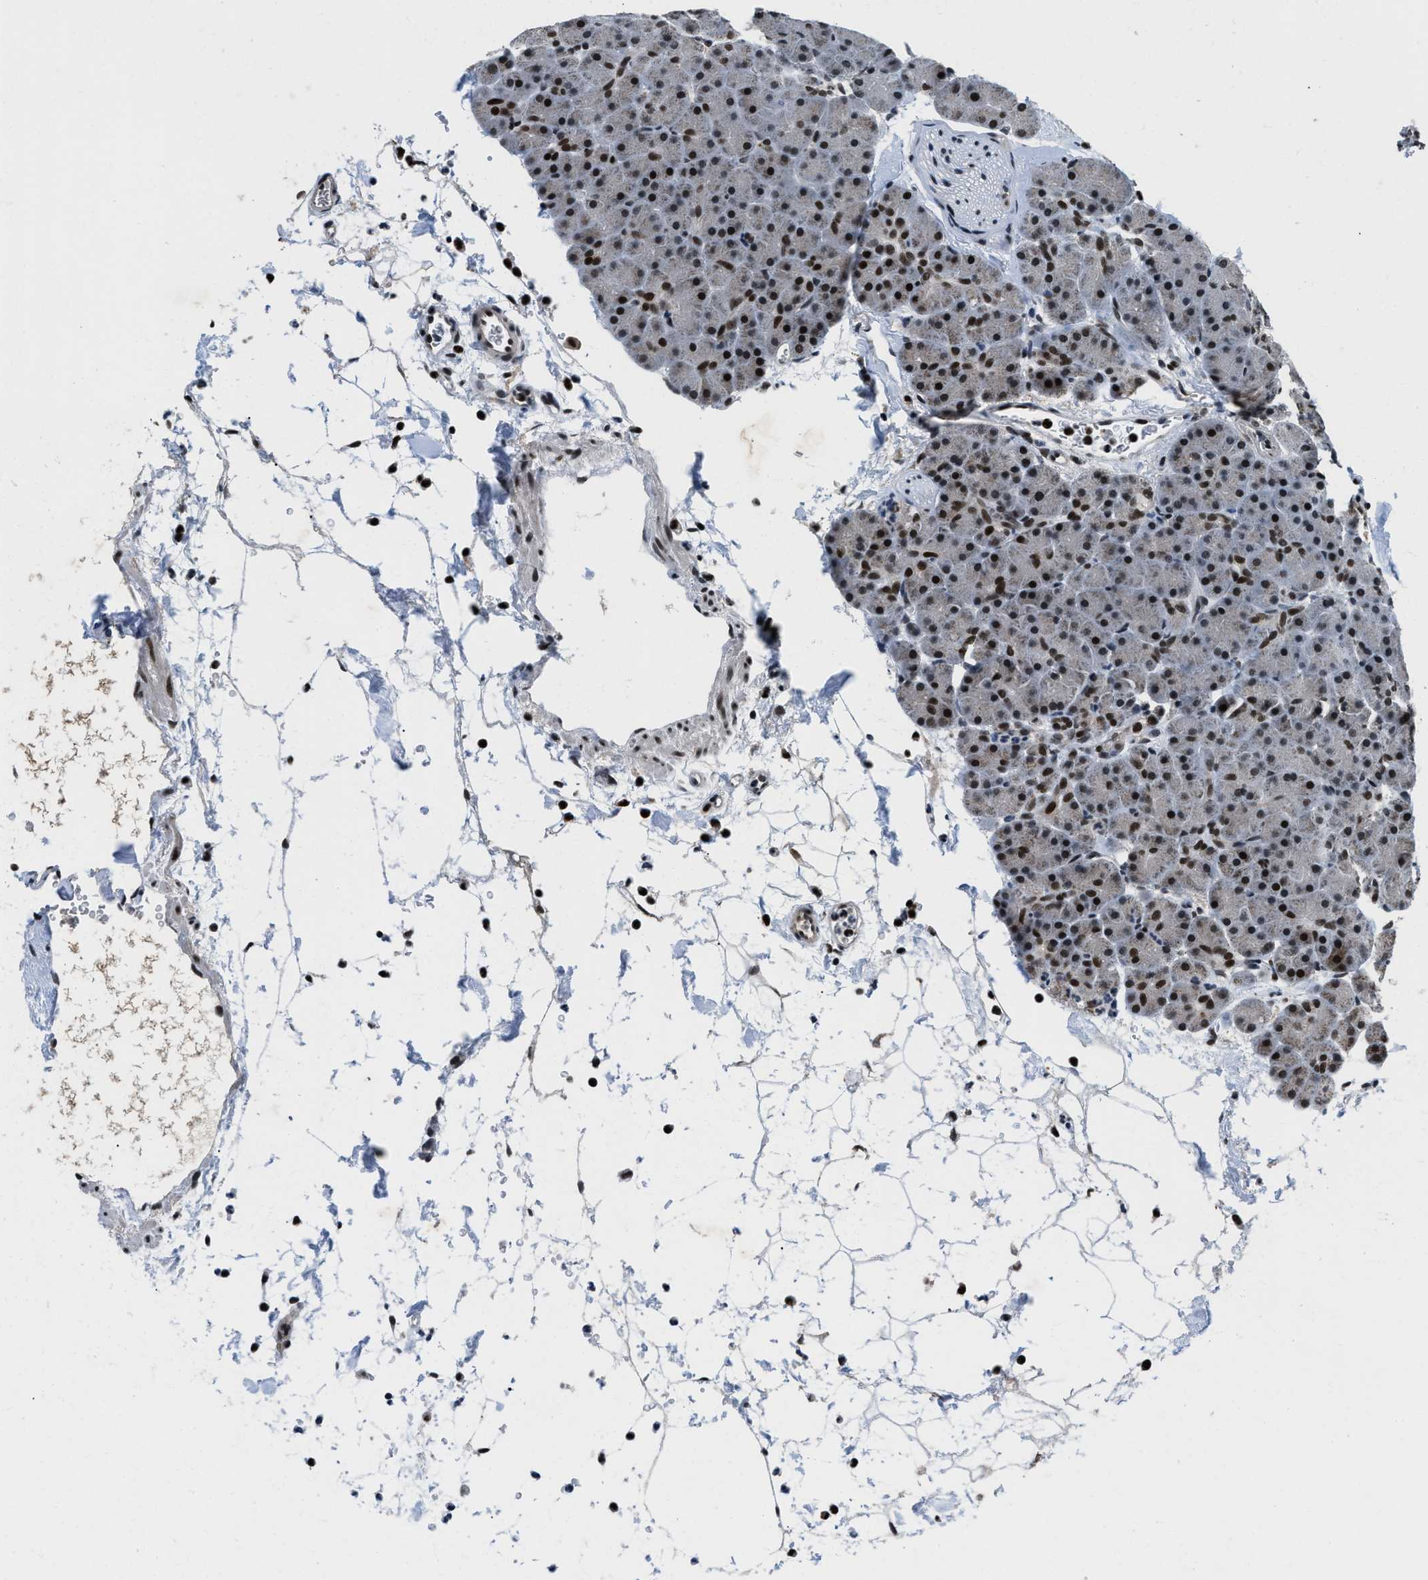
{"staining": {"intensity": "strong", "quantity": ">75%", "location": "nuclear"}, "tissue": "pancreas", "cell_type": "Exocrine glandular cells", "image_type": "normal", "snomed": [{"axis": "morphology", "description": "Normal tissue, NOS"}, {"axis": "topography", "description": "Pancreas"}], "caption": "Exocrine glandular cells demonstrate high levels of strong nuclear positivity in about >75% of cells in benign human pancreas.", "gene": "KDM3B", "patient": {"sex": "male", "age": 66}}